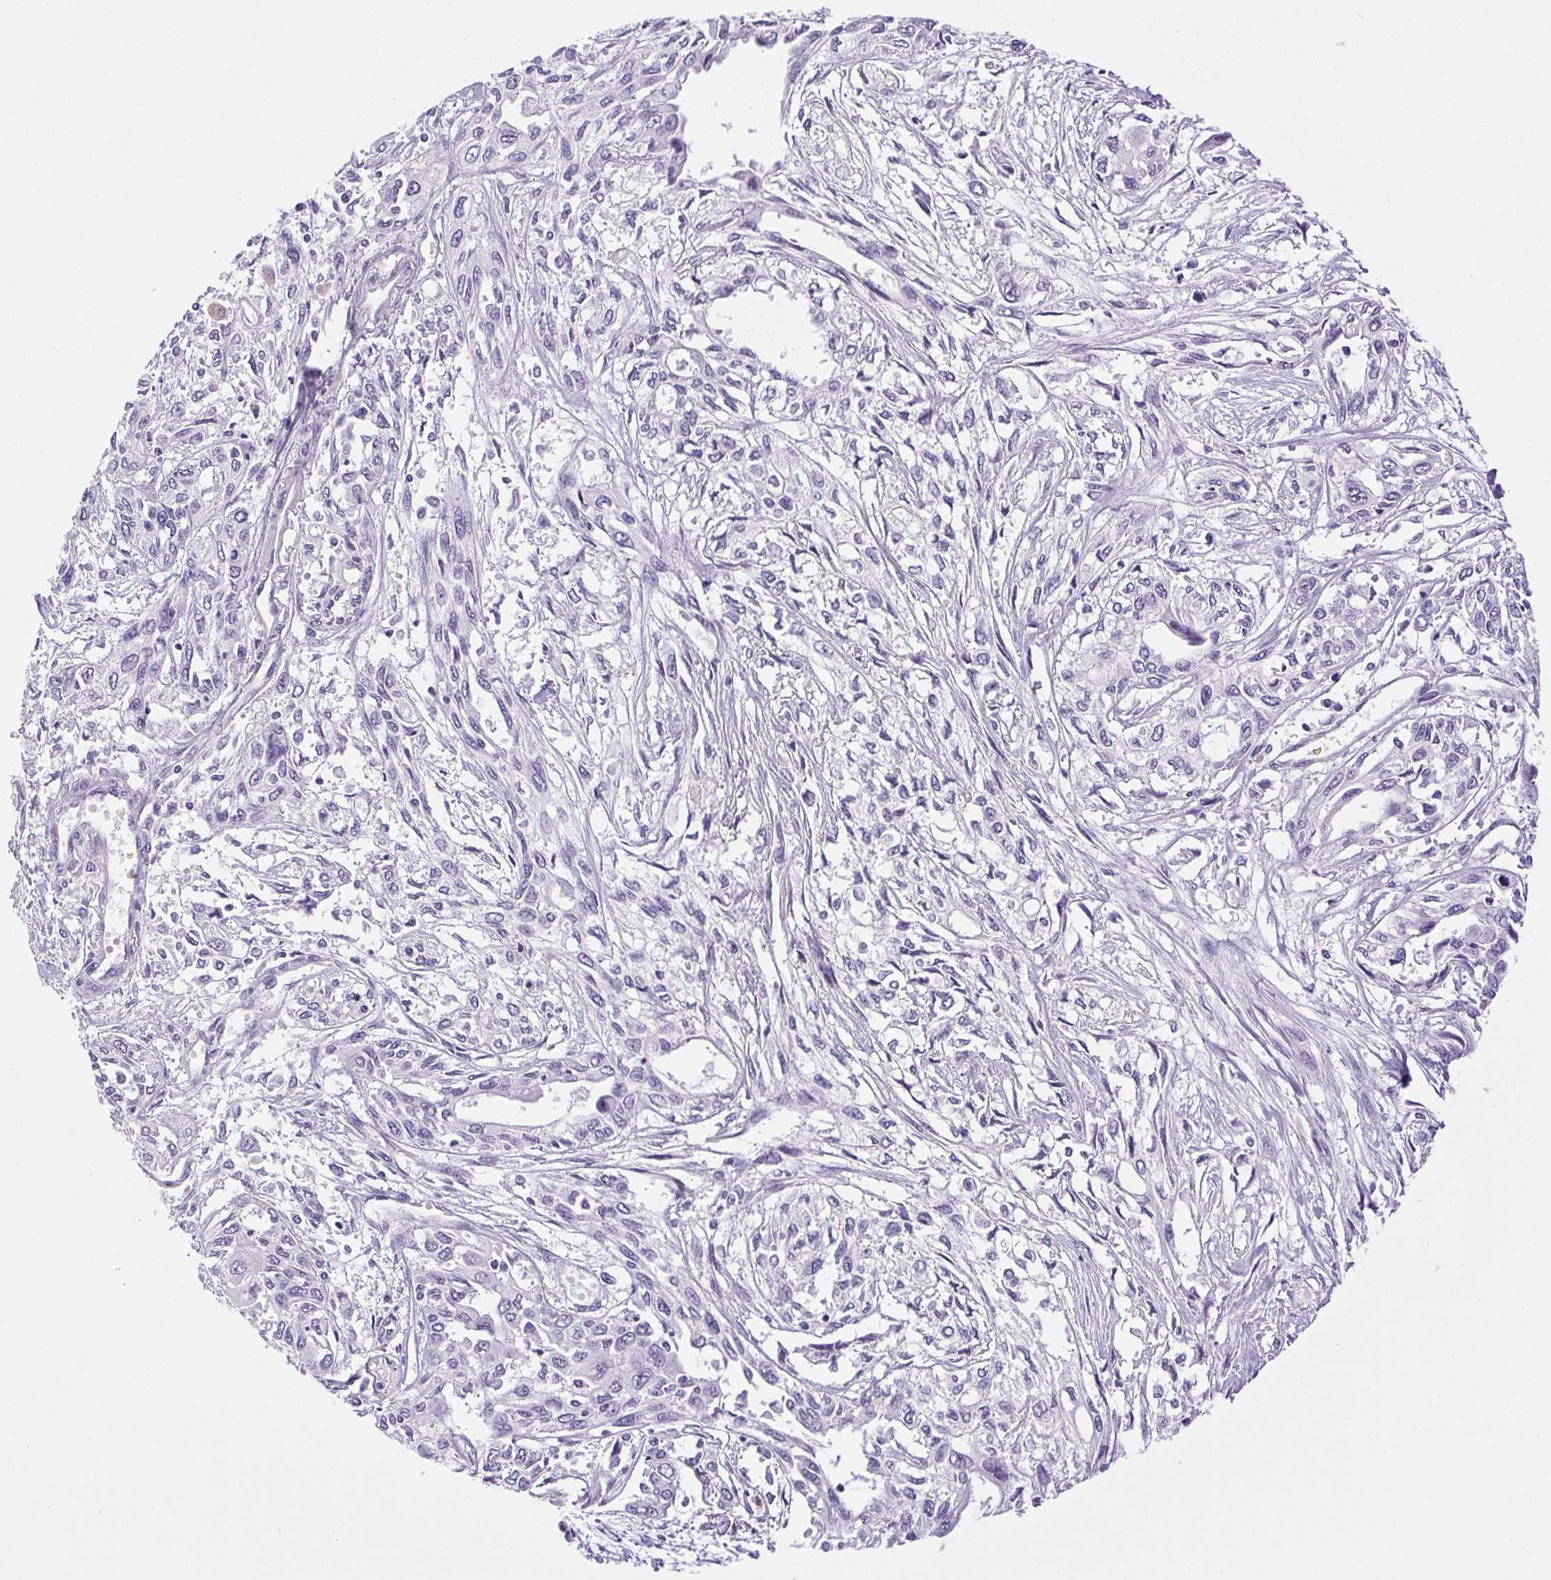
{"staining": {"intensity": "negative", "quantity": "none", "location": "none"}, "tissue": "pancreatic cancer", "cell_type": "Tumor cells", "image_type": "cancer", "snomed": [{"axis": "morphology", "description": "Adenocarcinoma, NOS"}, {"axis": "topography", "description": "Pancreas"}], "caption": "An image of pancreatic adenocarcinoma stained for a protein reveals no brown staining in tumor cells. Brightfield microscopy of IHC stained with DAB (brown) and hematoxylin (blue), captured at high magnification.", "gene": "SHCBP1L", "patient": {"sex": "female", "age": 55}}